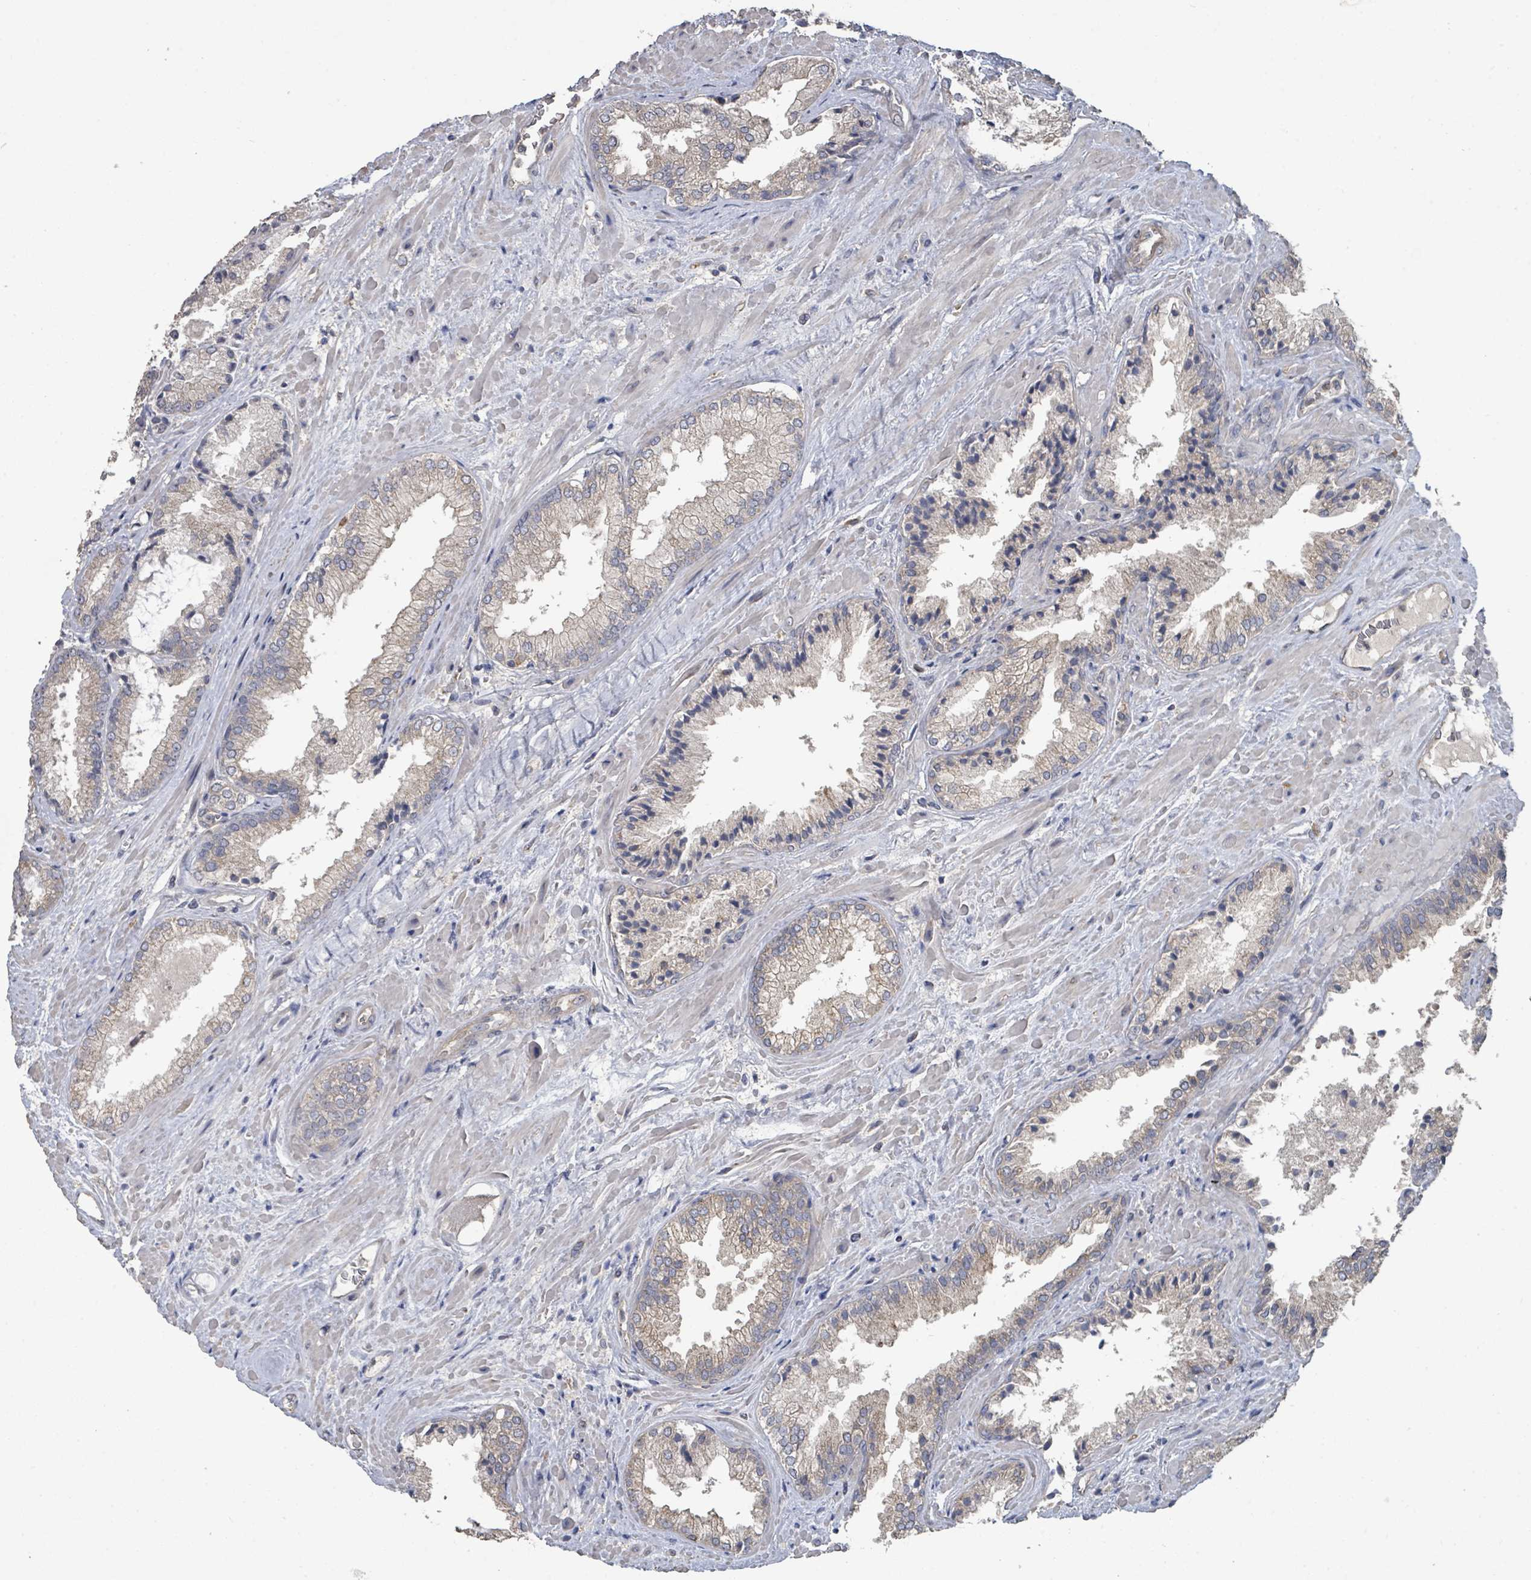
{"staining": {"intensity": "weak", "quantity": "<25%", "location": "cytoplasmic/membranous"}, "tissue": "prostate cancer", "cell_type": "Tumor cells", "image_type": "cancer", "snomed": [{"axis": "morphology", "description": "Adenocarcinoma, High grade"}, {"axis": "topography", "description": "Prostate"}], "caption": "High-grade adenocarcinoma (prostate) was stained to show a protein in brown. There is no significant expression in tumor cells.", "gene": "SLC9A7", "patient": {"sex": "male", "age": 71}}